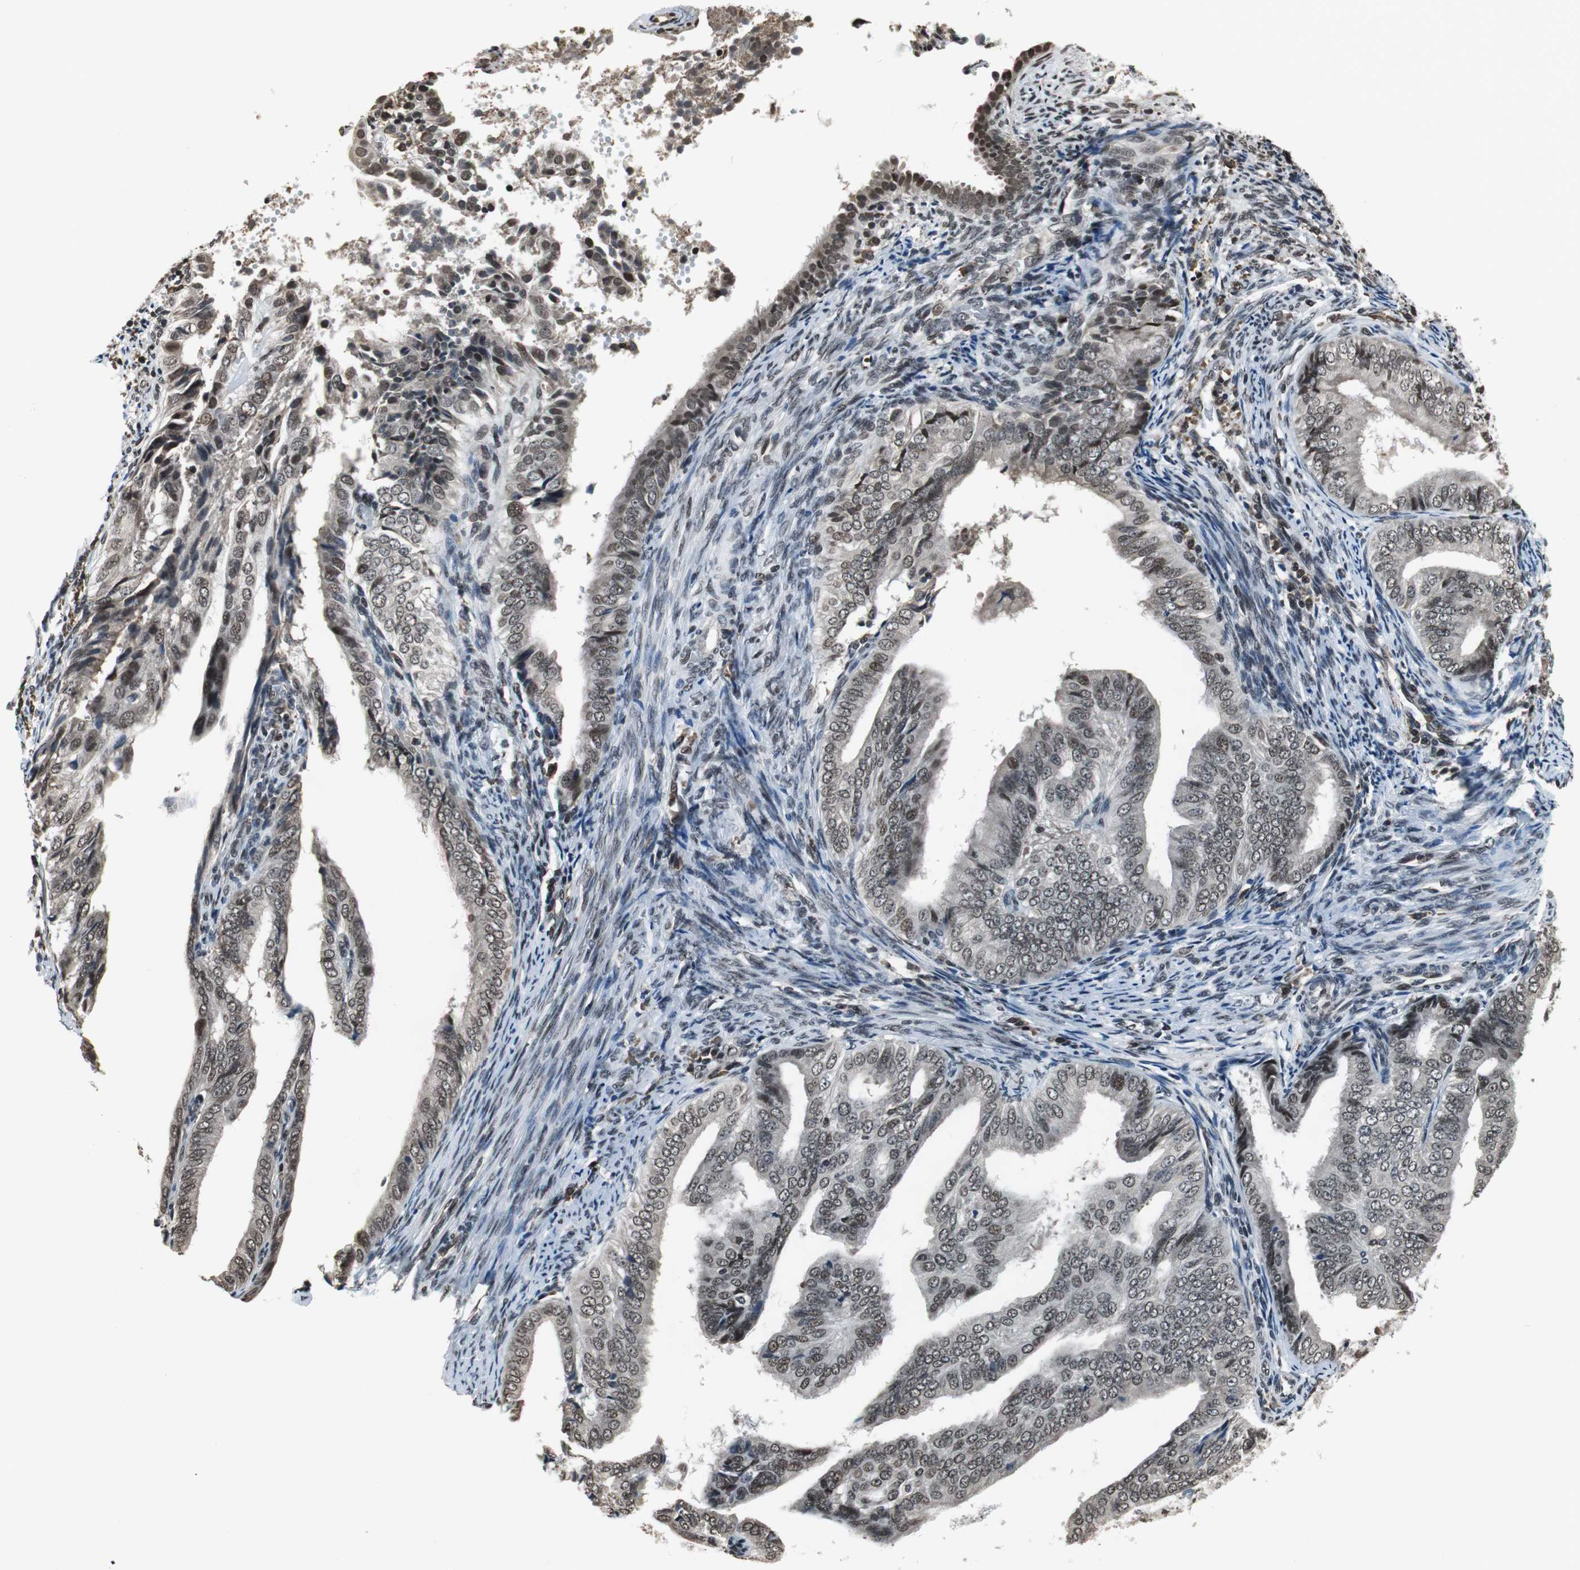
{"staining": {"intensity": "weak", "quantity": ">75%", "location": "nuclear"}, "tissue": "endometrial cancer", "cell_type": "Tumor cells", "image_type": "cancer", "snomed": [{"axis": "morphology", "description": "Adenocarcinoma, NOS"}, {"axis": "topography", "description": "Endometrium"}], "caption": "Adenocarcinoma (endometrial) stained for a protein (brown) demonstrates weak nuclear positive staining in approximately >75% of tumor cells.", "gene": "REST", "patient": {"sex": "female", "age": 58}}